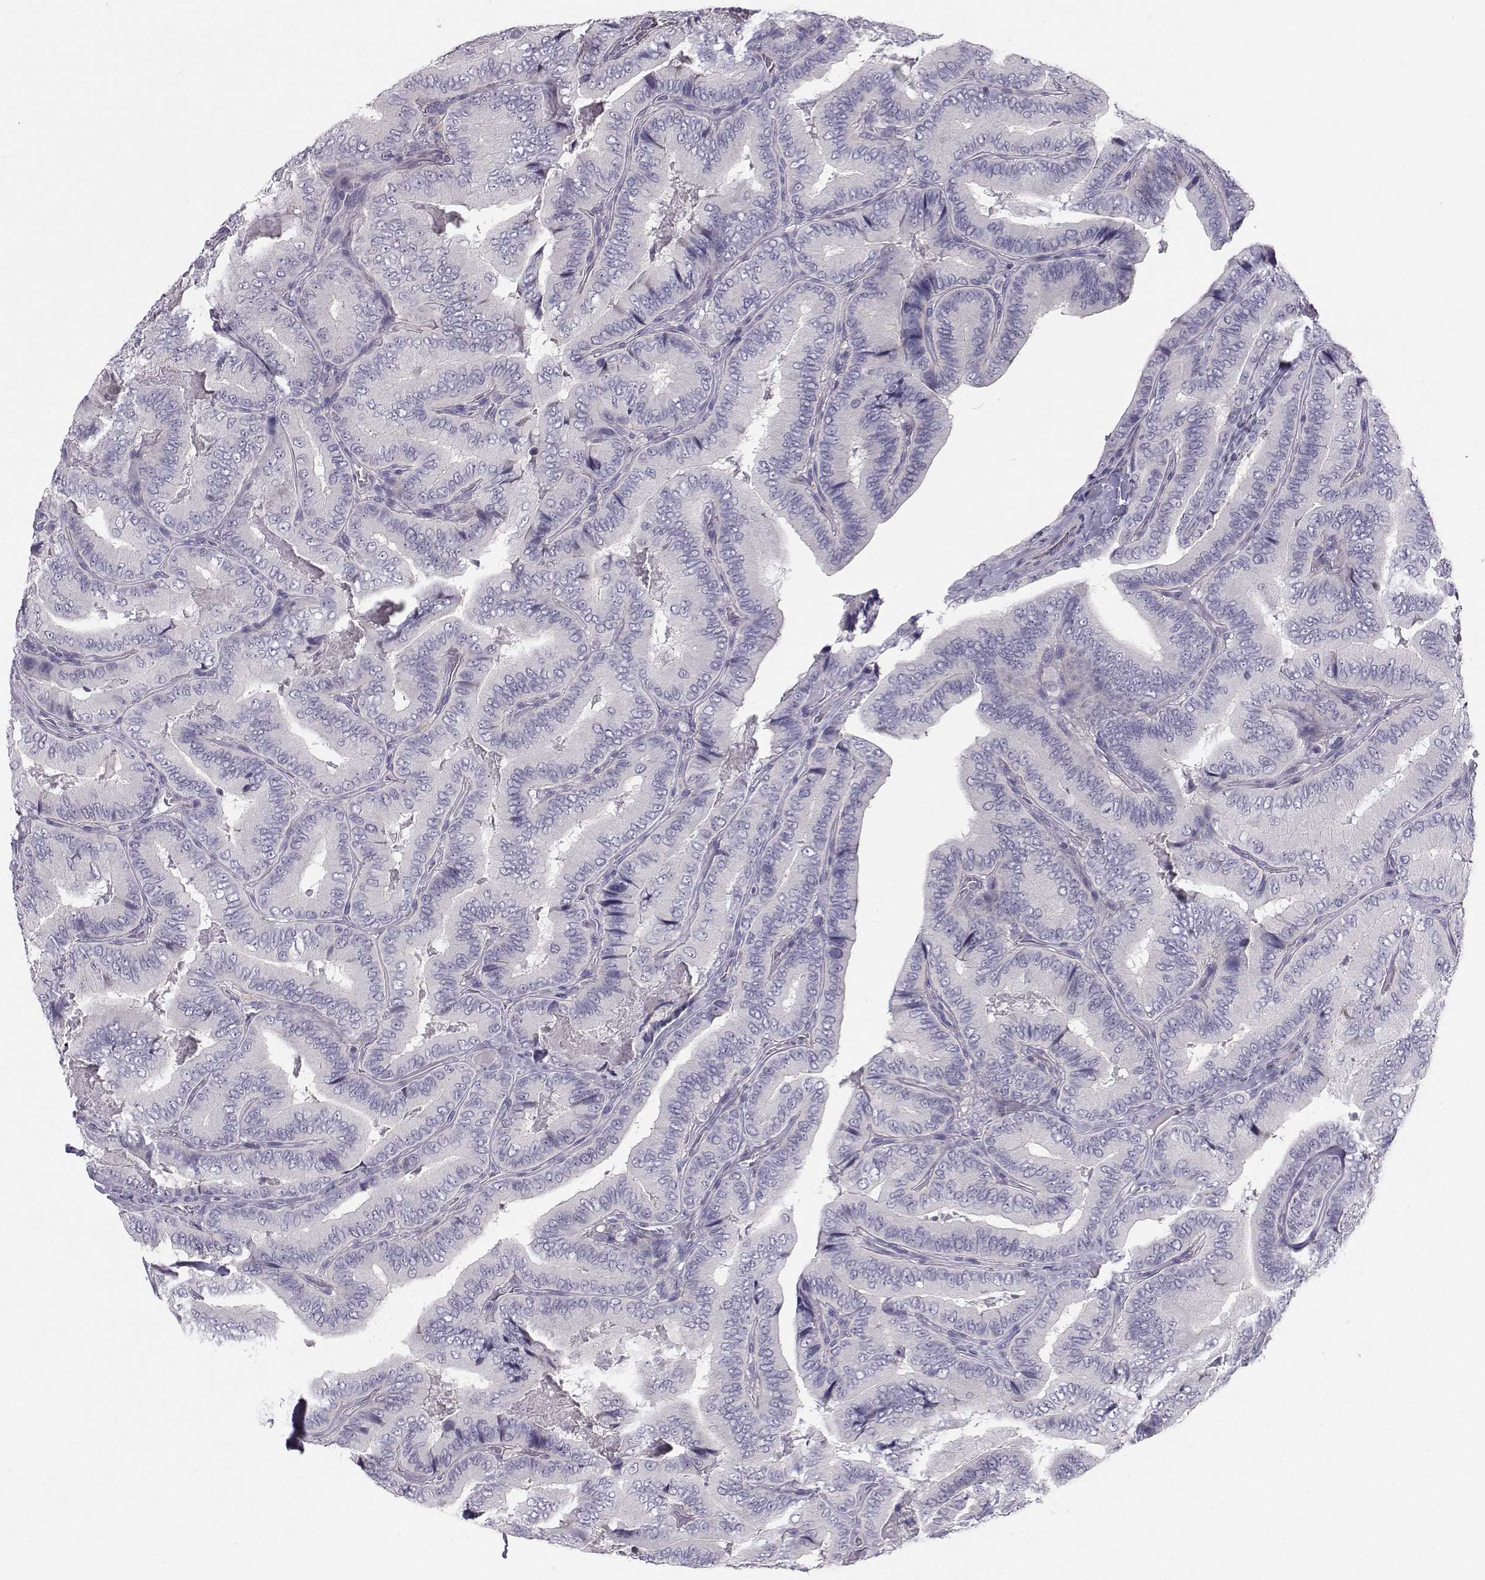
{"staining": {"intensity": "negative", "quantity": "none", "location": "none"}, "tissue": "thyroid cancer", "cell_type": "Tumor cells", "image_type": "cancer", "snomed": [{"axis": "morphology", "description": "Papillary adenocarcinoma, NOS"}, {"axis": "topography", "description": "Thyroid gland"}], "caption": "Protein analysis of thyroid cancer demonstrates no significant expression in tumor cells. (Stains: DAB (3,3'-diaminobenzidine) immunohistochemistry with hematoxylin counter stain, Microscopy: brightfield microscopy at high magnification).", "gene": "MROH7", "patient": {"sex": "male", "age": 61}}